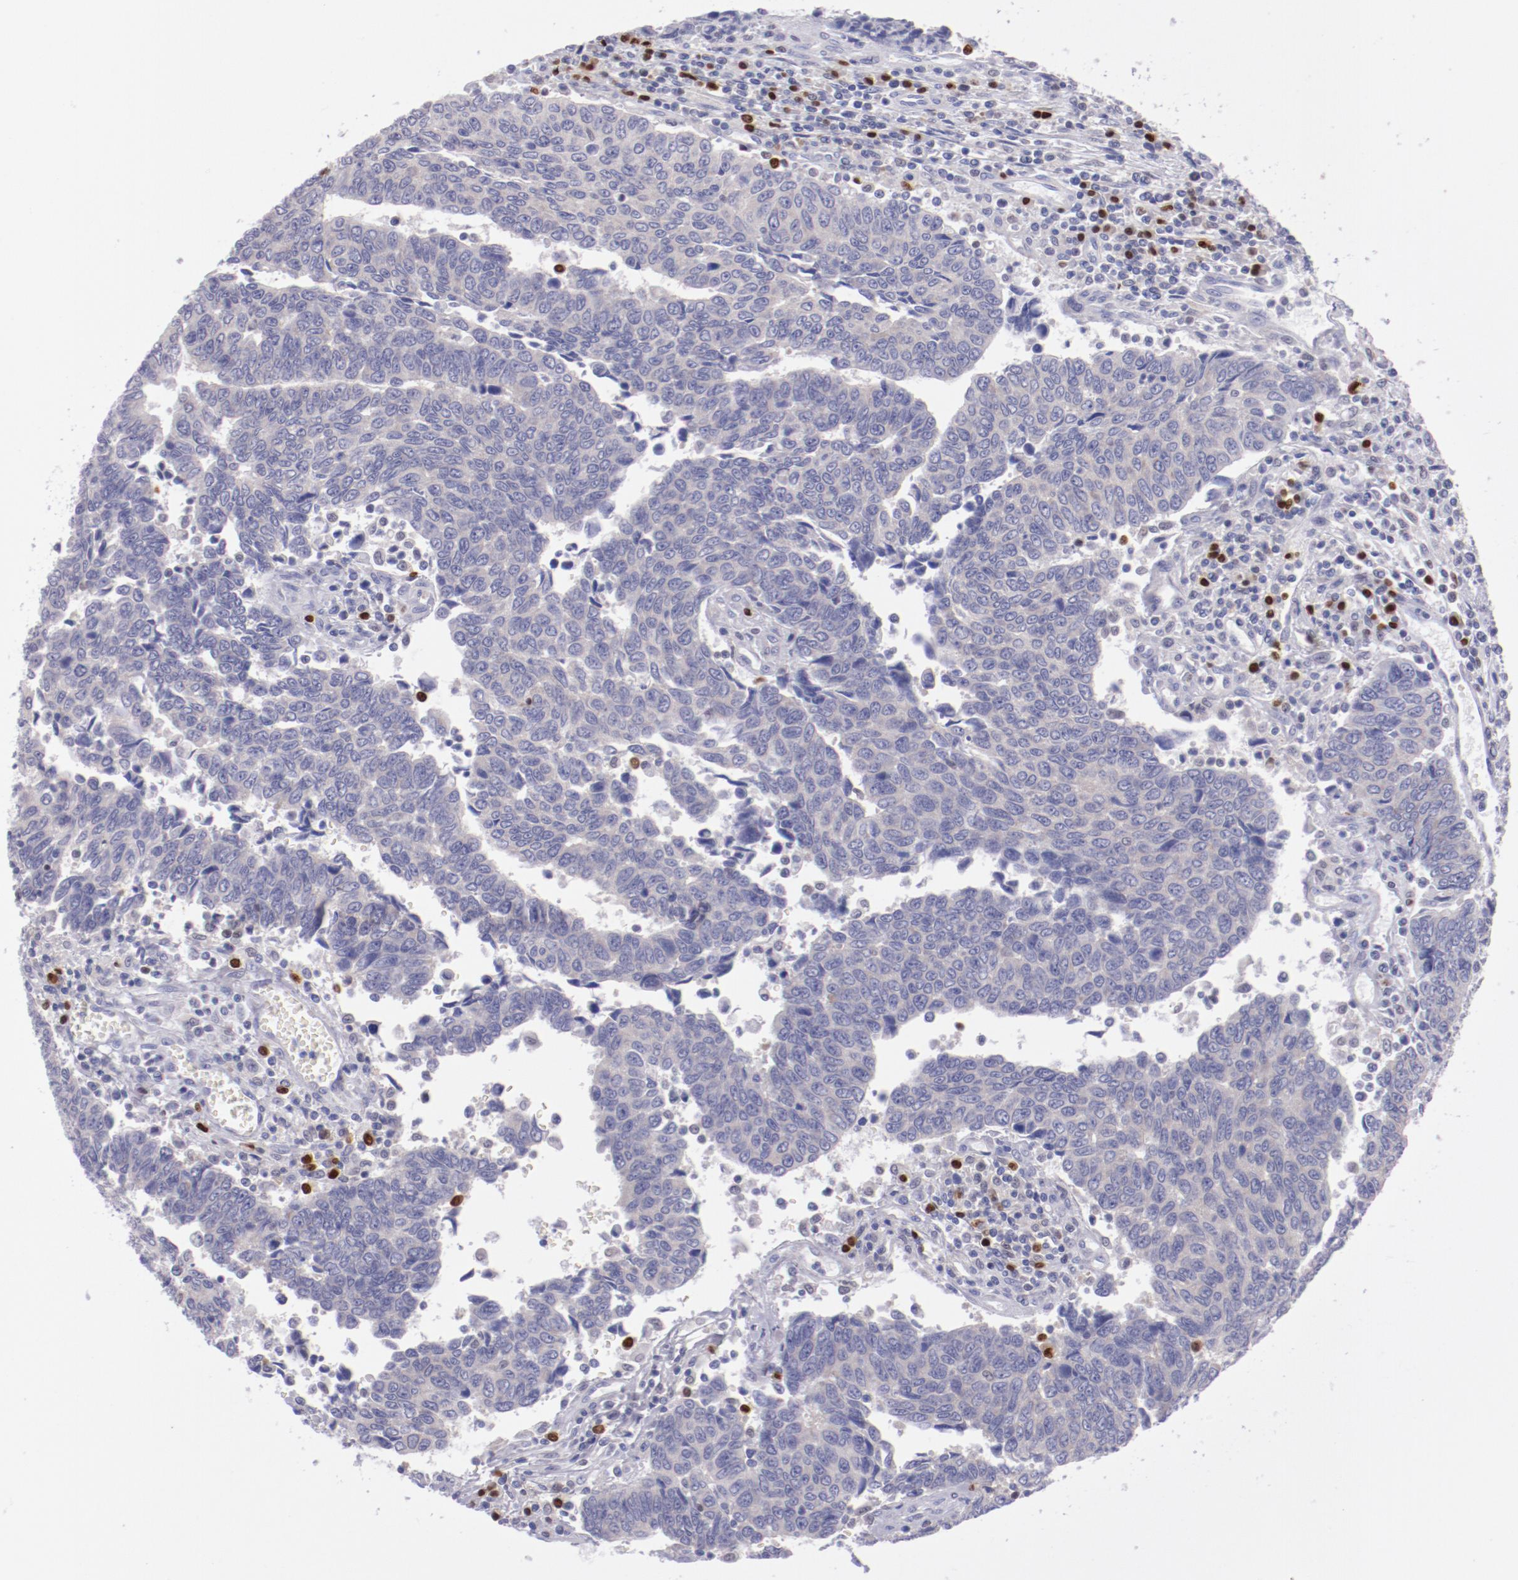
{"staining": {"intensity": "negative", "quantity": "none", "location": "none"}, "tissue": "urothelial cancer", "cell_type": "Tumor cells", "image_type": "cancer", "snomed": [{"axis": "morphology", "description": "Urothelial carcinoma, High grade"}, {"axis": "topography", "description": "Urinary bladder"}], "caption": "High-grade urothelial carcinoma was stained to show a protein in brown. There is no significant expression in tumor cells.", "gene": "IRF8", "patient": {"sex": "male", "age": 86}}